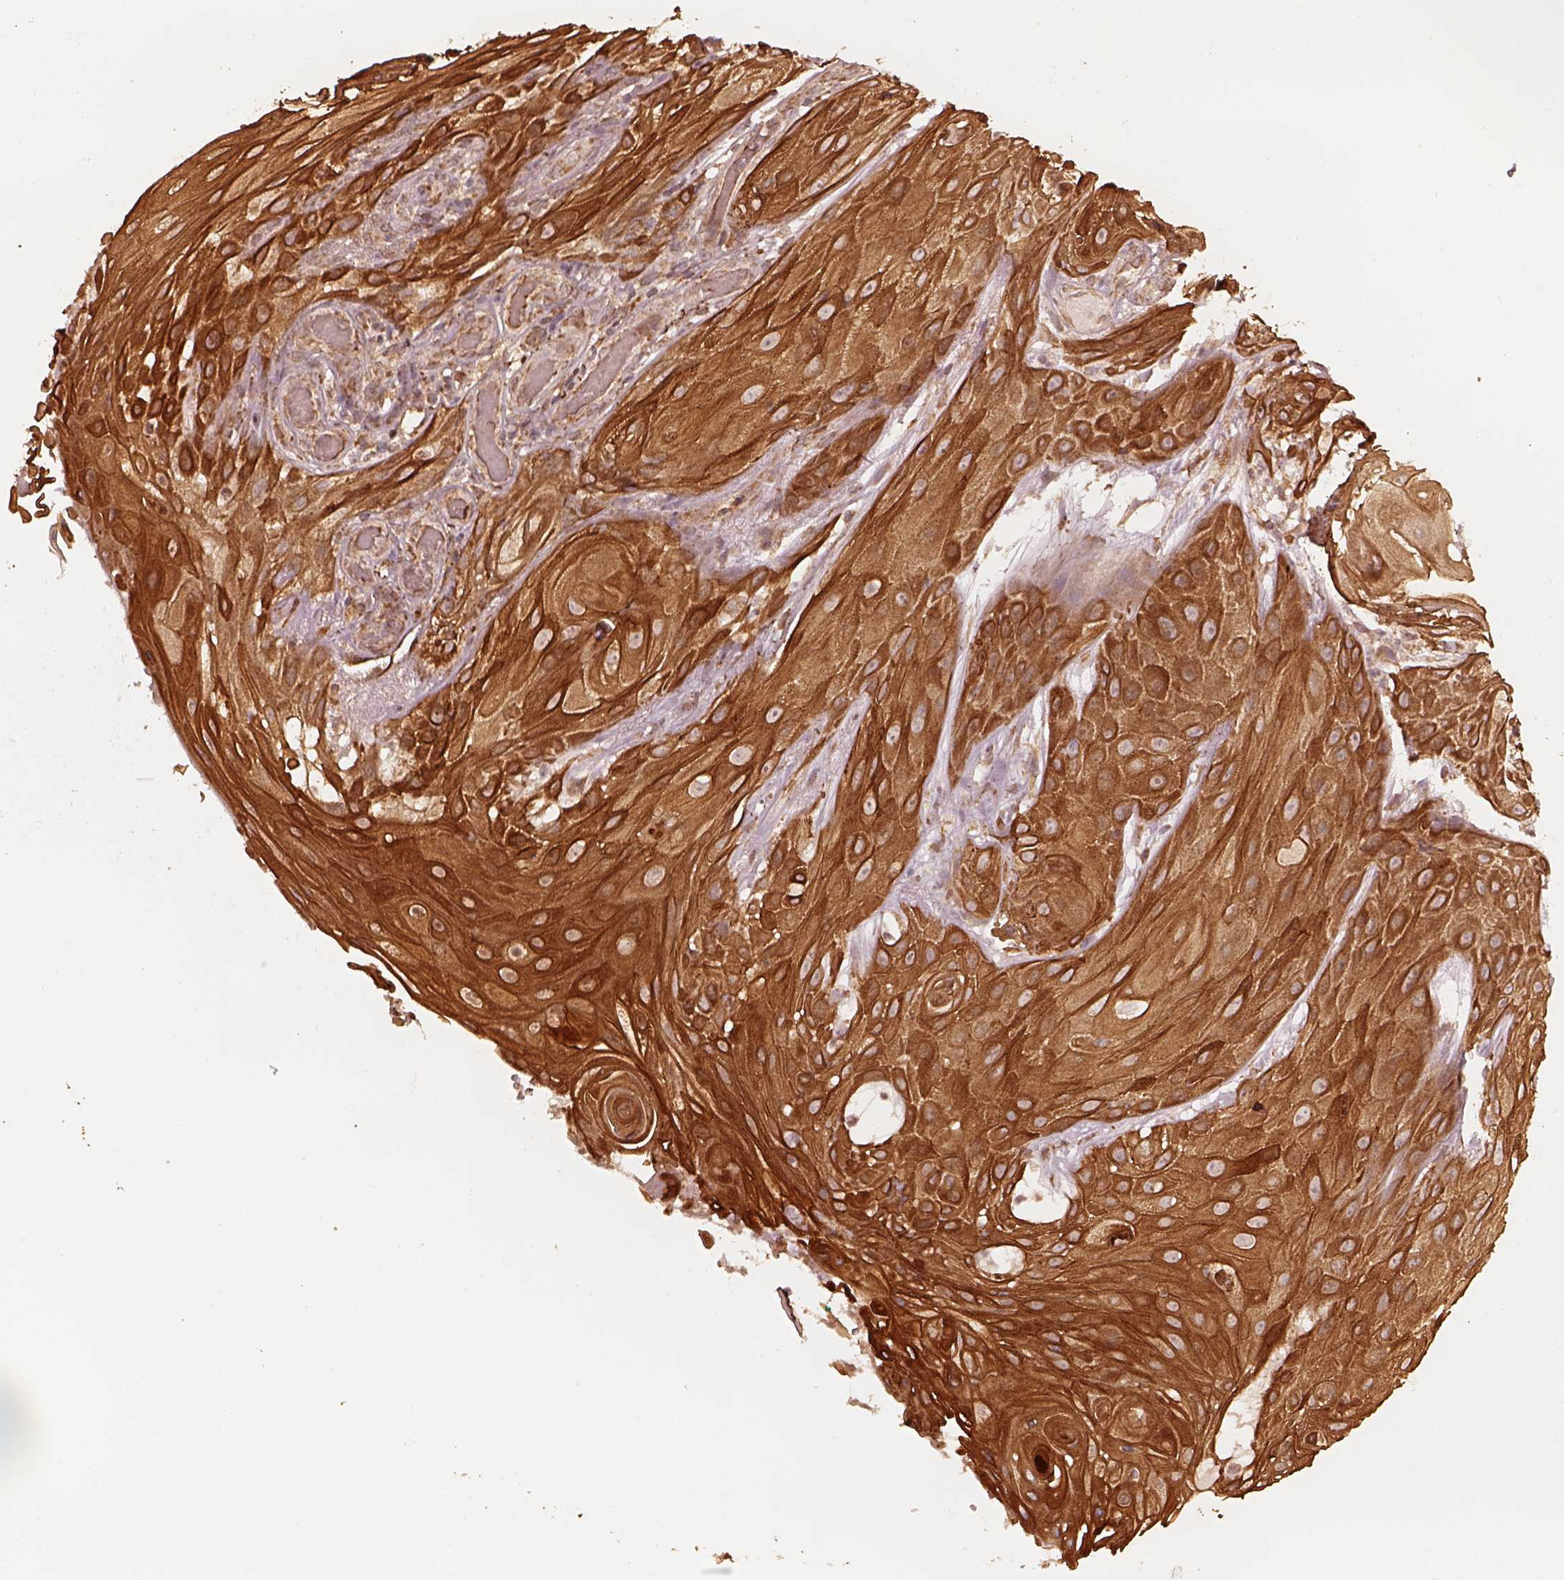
{"staining": {"intensity": "strong", "quantity": ">75%", "location": "cytoplasmic/membranous"}, "tissue": "skin cancer", "cell_type": "Tumor cells", "image_type": "cancer", "snomed": [{"axis": "morphology", "description": "Squamous cell carcinoma, NOS"}, {"axis": "topography", "description": "Skin"}], "caption": "DAB (3,3'-diaminobenzidine) immunohistochemical staining of squamous cell carcinoma (skin) reveals strong cytoplasmic/membranous protein staining in about >75% of tumor cells.", "gene": "DNAJC25", "patient": {"sex": "male", "age": 62}}